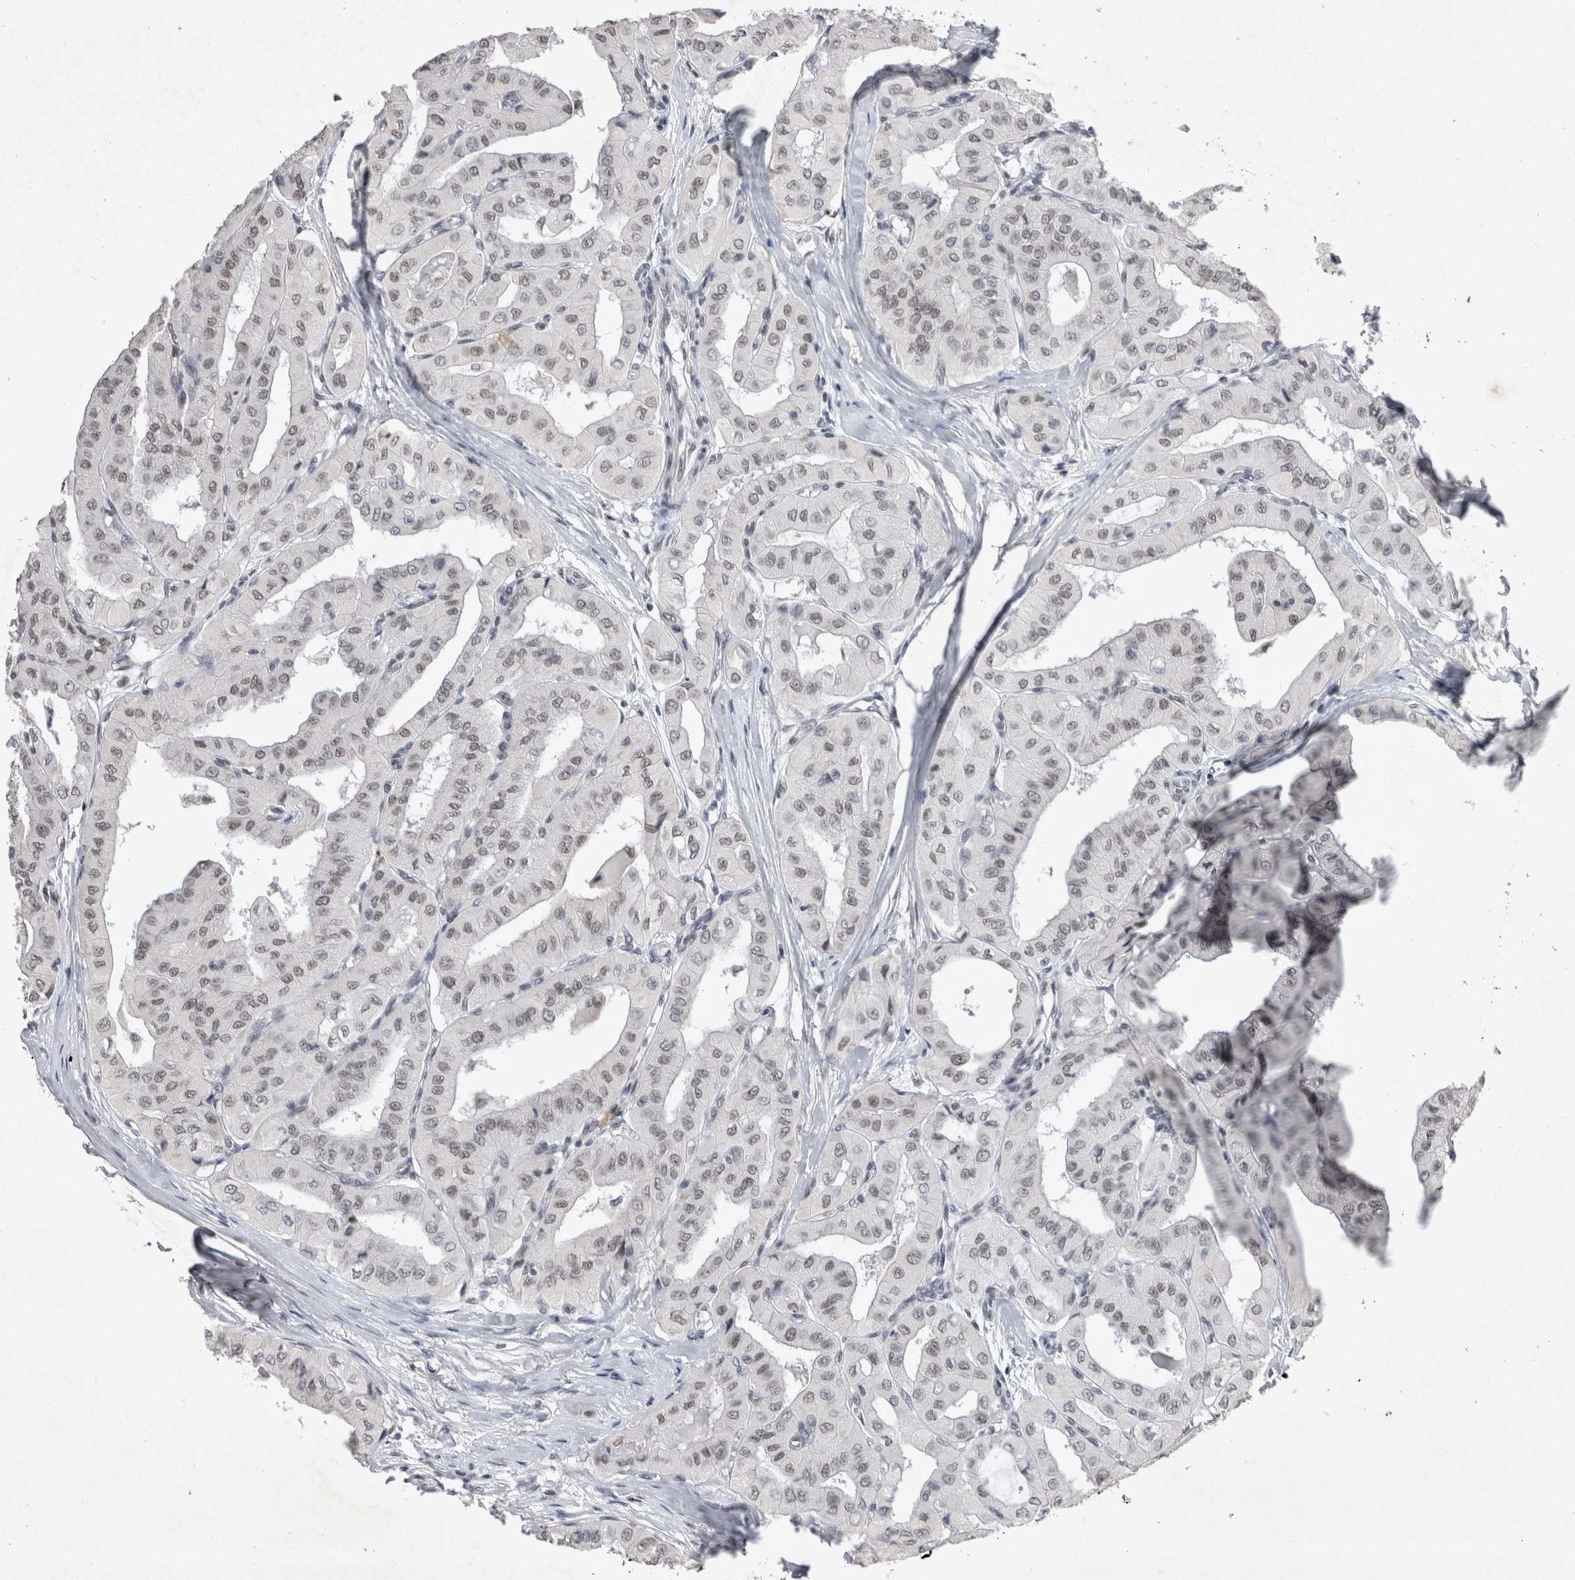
{"staining": {"intensity": "weak", "quantity": "25%-75%", "location": "nuclear"}, "tissue": "thyroid cancer", "cell_type": "Tumor cells", "image_type": "cancer", "snomed": [{"axis": "morphology", "description": "Papillary adenocarcinoma, NOS"}, {"axis": "topography", "description": "Thyroid gland"}], "caption": "Protein staining displays weak nuclear staining in about 25%-75% of tumor cells in thyroid cancer.", "gene": "RBM6", "patient": {"sex": "female", "age": 59}}